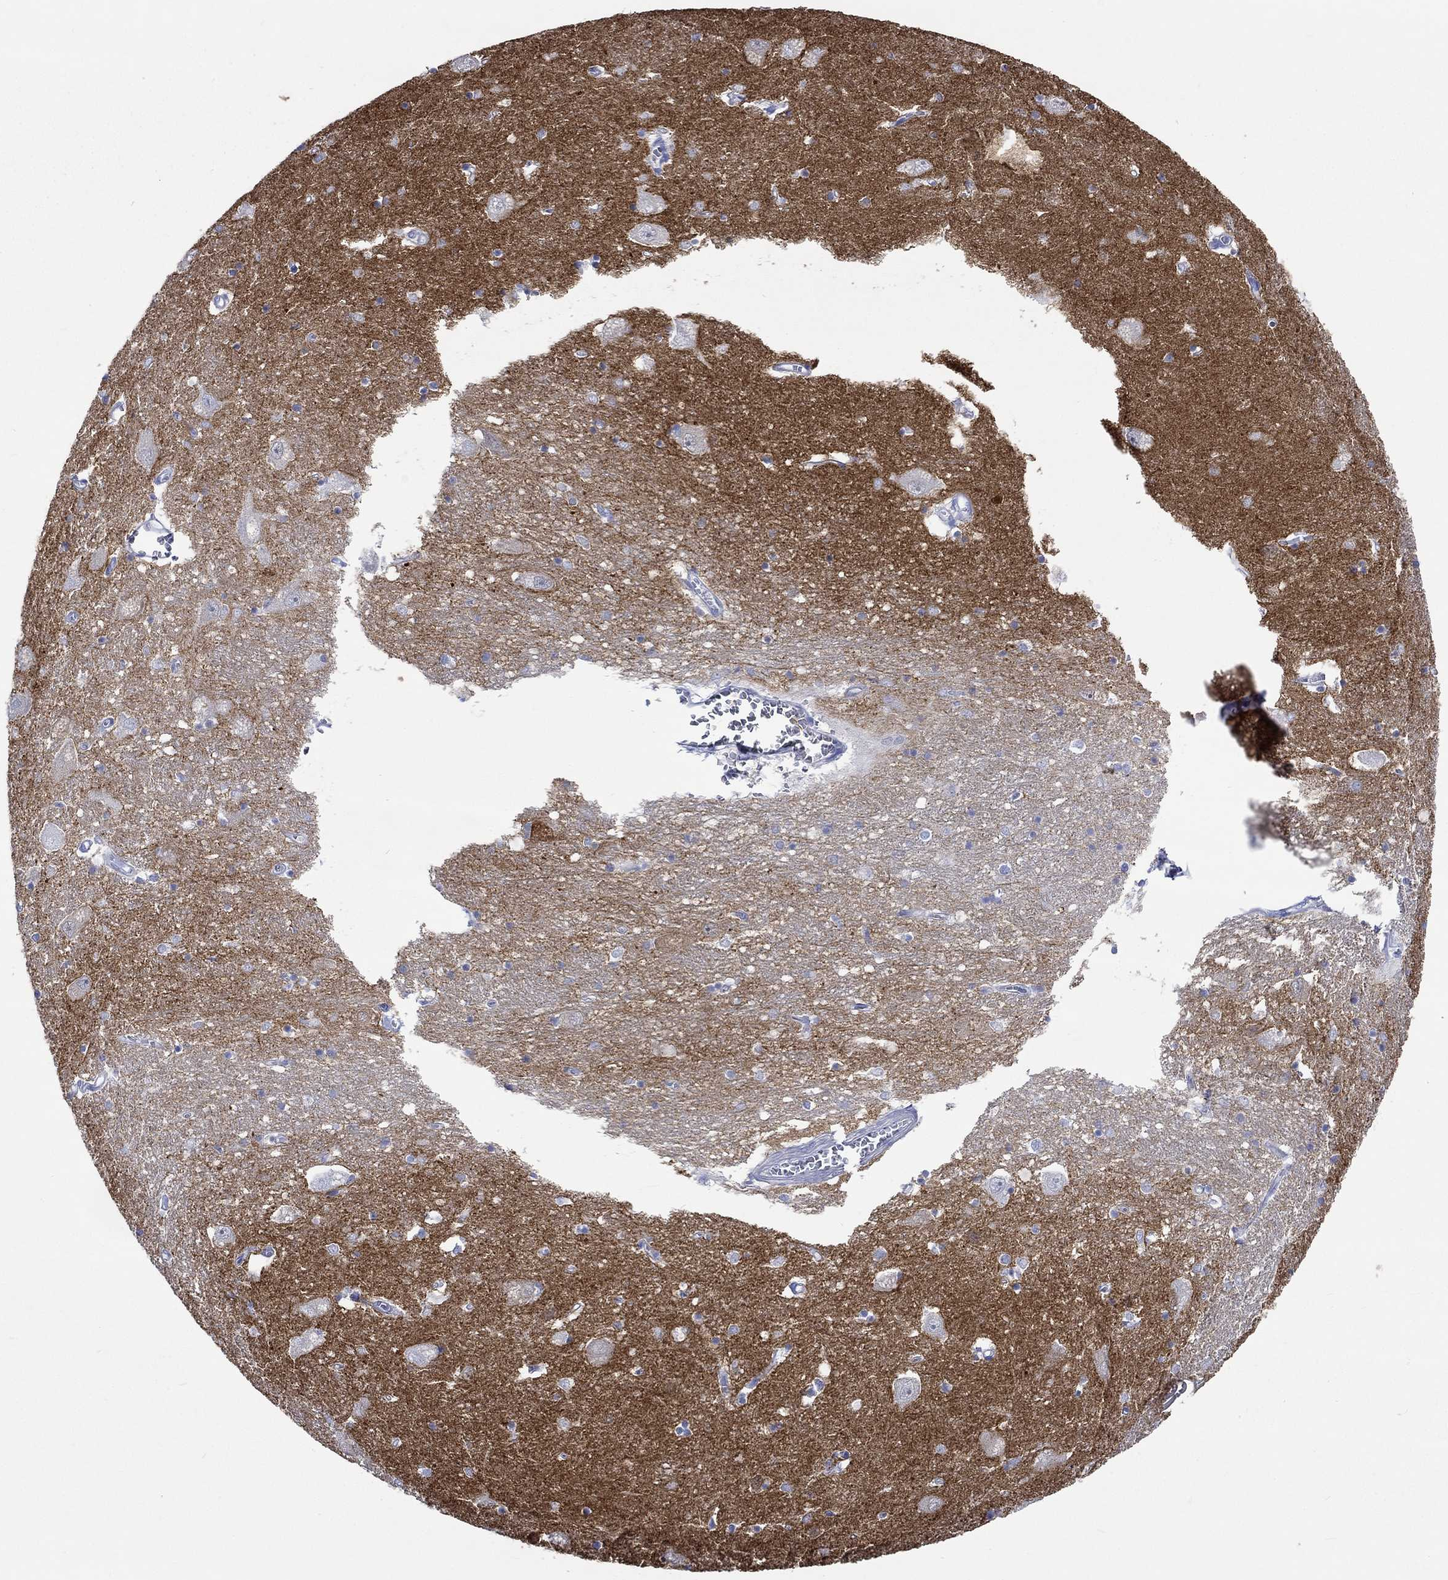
{"staining": {"intensity": "moderate", "quantity": "<25%", "location": "cytoplasmic/membranous"}, "tissue": "caudate", "cell_type": "Glial cells", "image_type": "normal", "snomed": [{"axis": "morphology", "description": "Normal tissue, NOS"}, {"axis": "topography", "description": "Lateral ventricle wall"}], "caption": "Immunohistochemical staining of unremarkable caudate displays low levels of moderate cytoplasmic/membranous positivity in approximately <25% of glial cells. (Stains: DAB (3,3'-diaminobenzidine) in brown, nuclei in blue, Microscopy: brightfield microscopy at high magnification).", "gene": "CPLX1", "patient": {"sex": "male", "age": 54}}